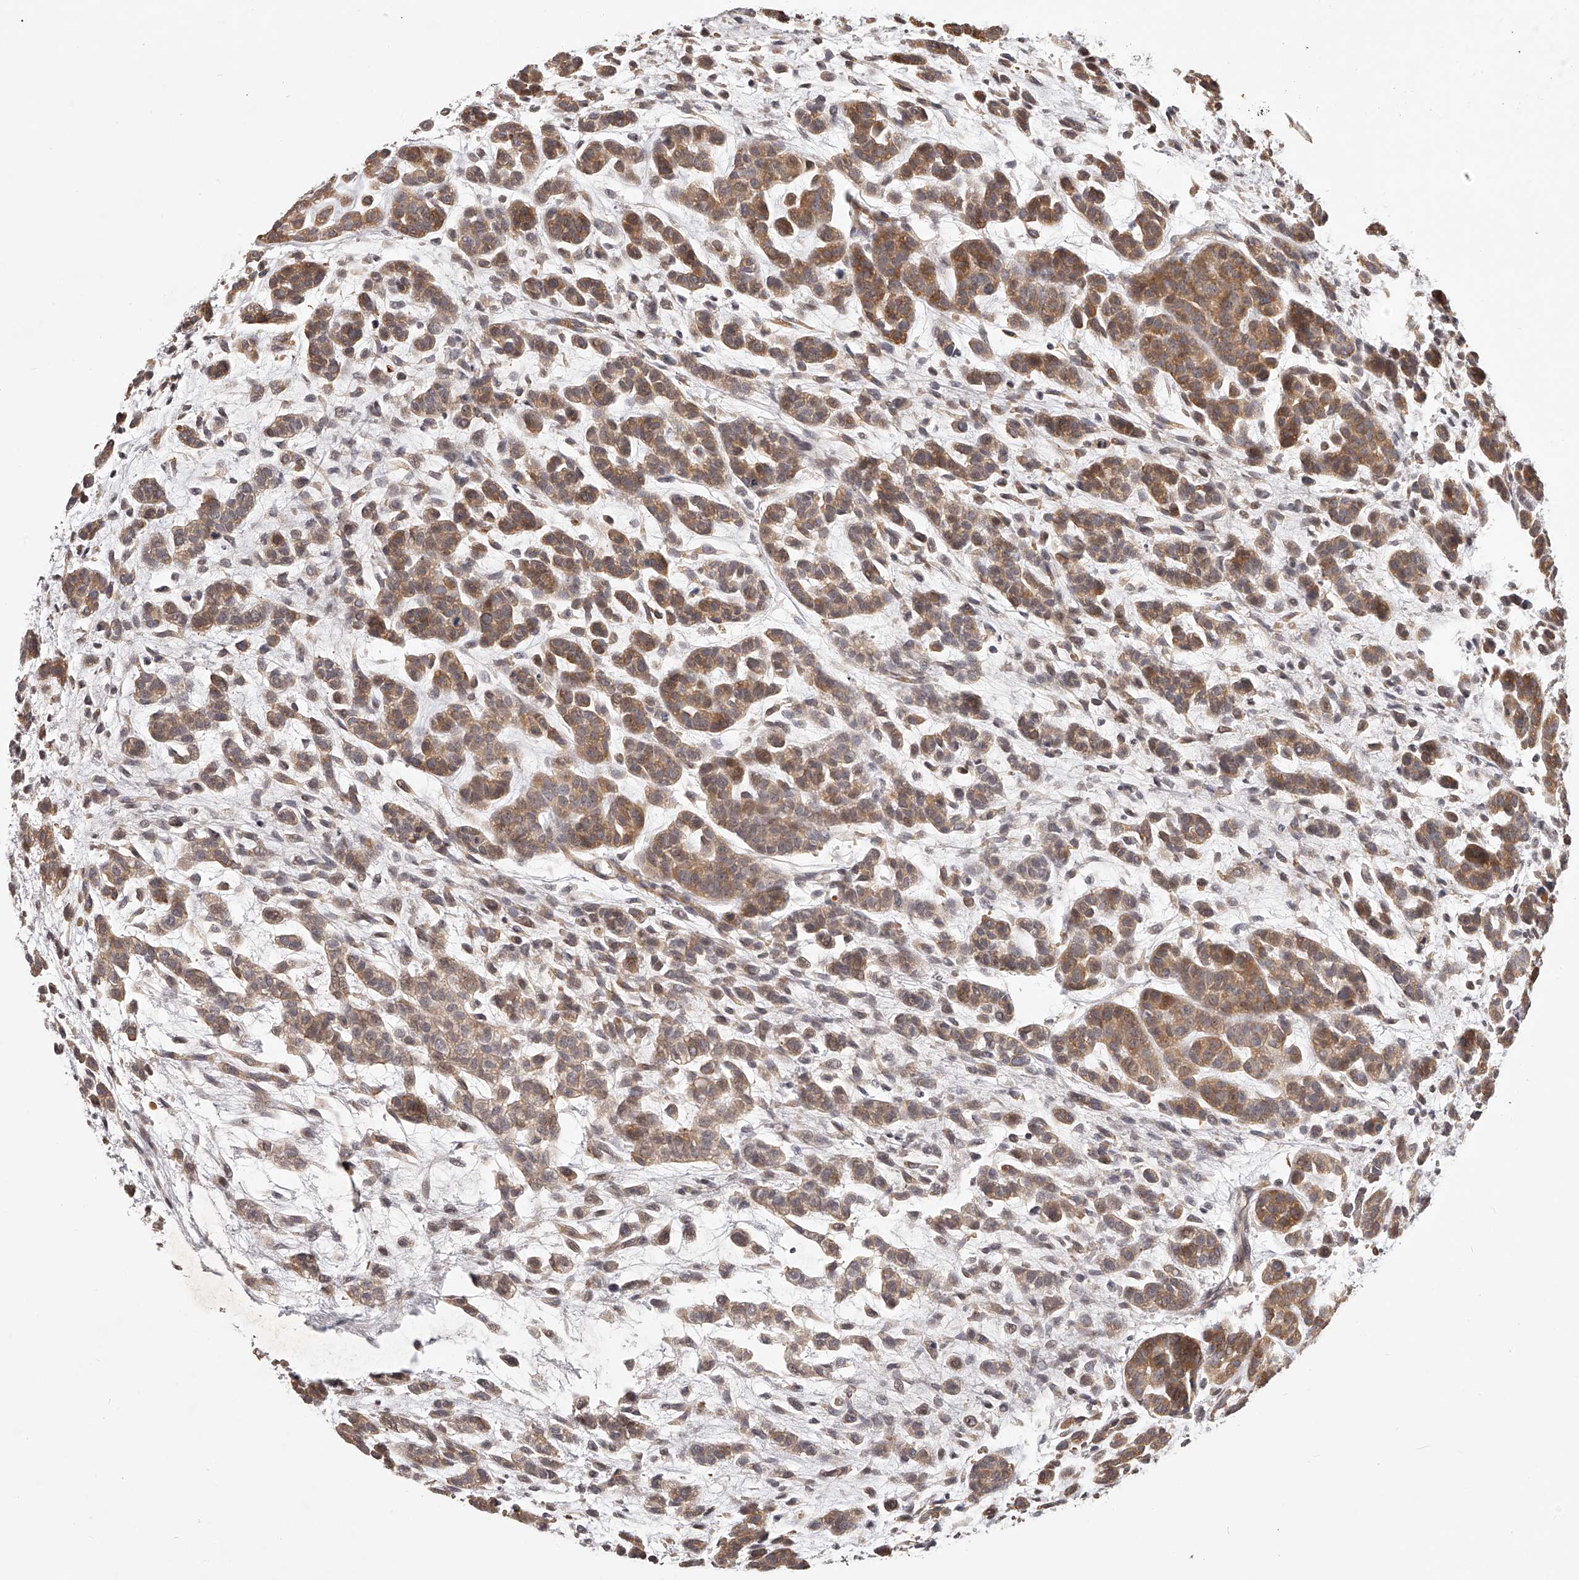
{"staining": {"intensity": "moderate", "quantity": ">75%", "location": "cytoplasmic/membranous"}, "tissue": "head and neck cancer", "cell_type": "Tumor cells", "image_type": "cancer", "snomed": [{"axis": "morphology", "description": "Adenocarcinoma, NOS"}, {"axis": "morphology", "description": "Adenoma, NOS"}, {"axis": "topography", "description": "Head-Neck"}], "caption": "IHC (DAB (3,3'-diaminobenzidine)) staining of human head and neck cancer displays moderate cytoplasmic/membranous protein expression in approximately >75% of tumor cells.", "gene": "ZNF582", "patient": {"sex": "female", "age": 55}}